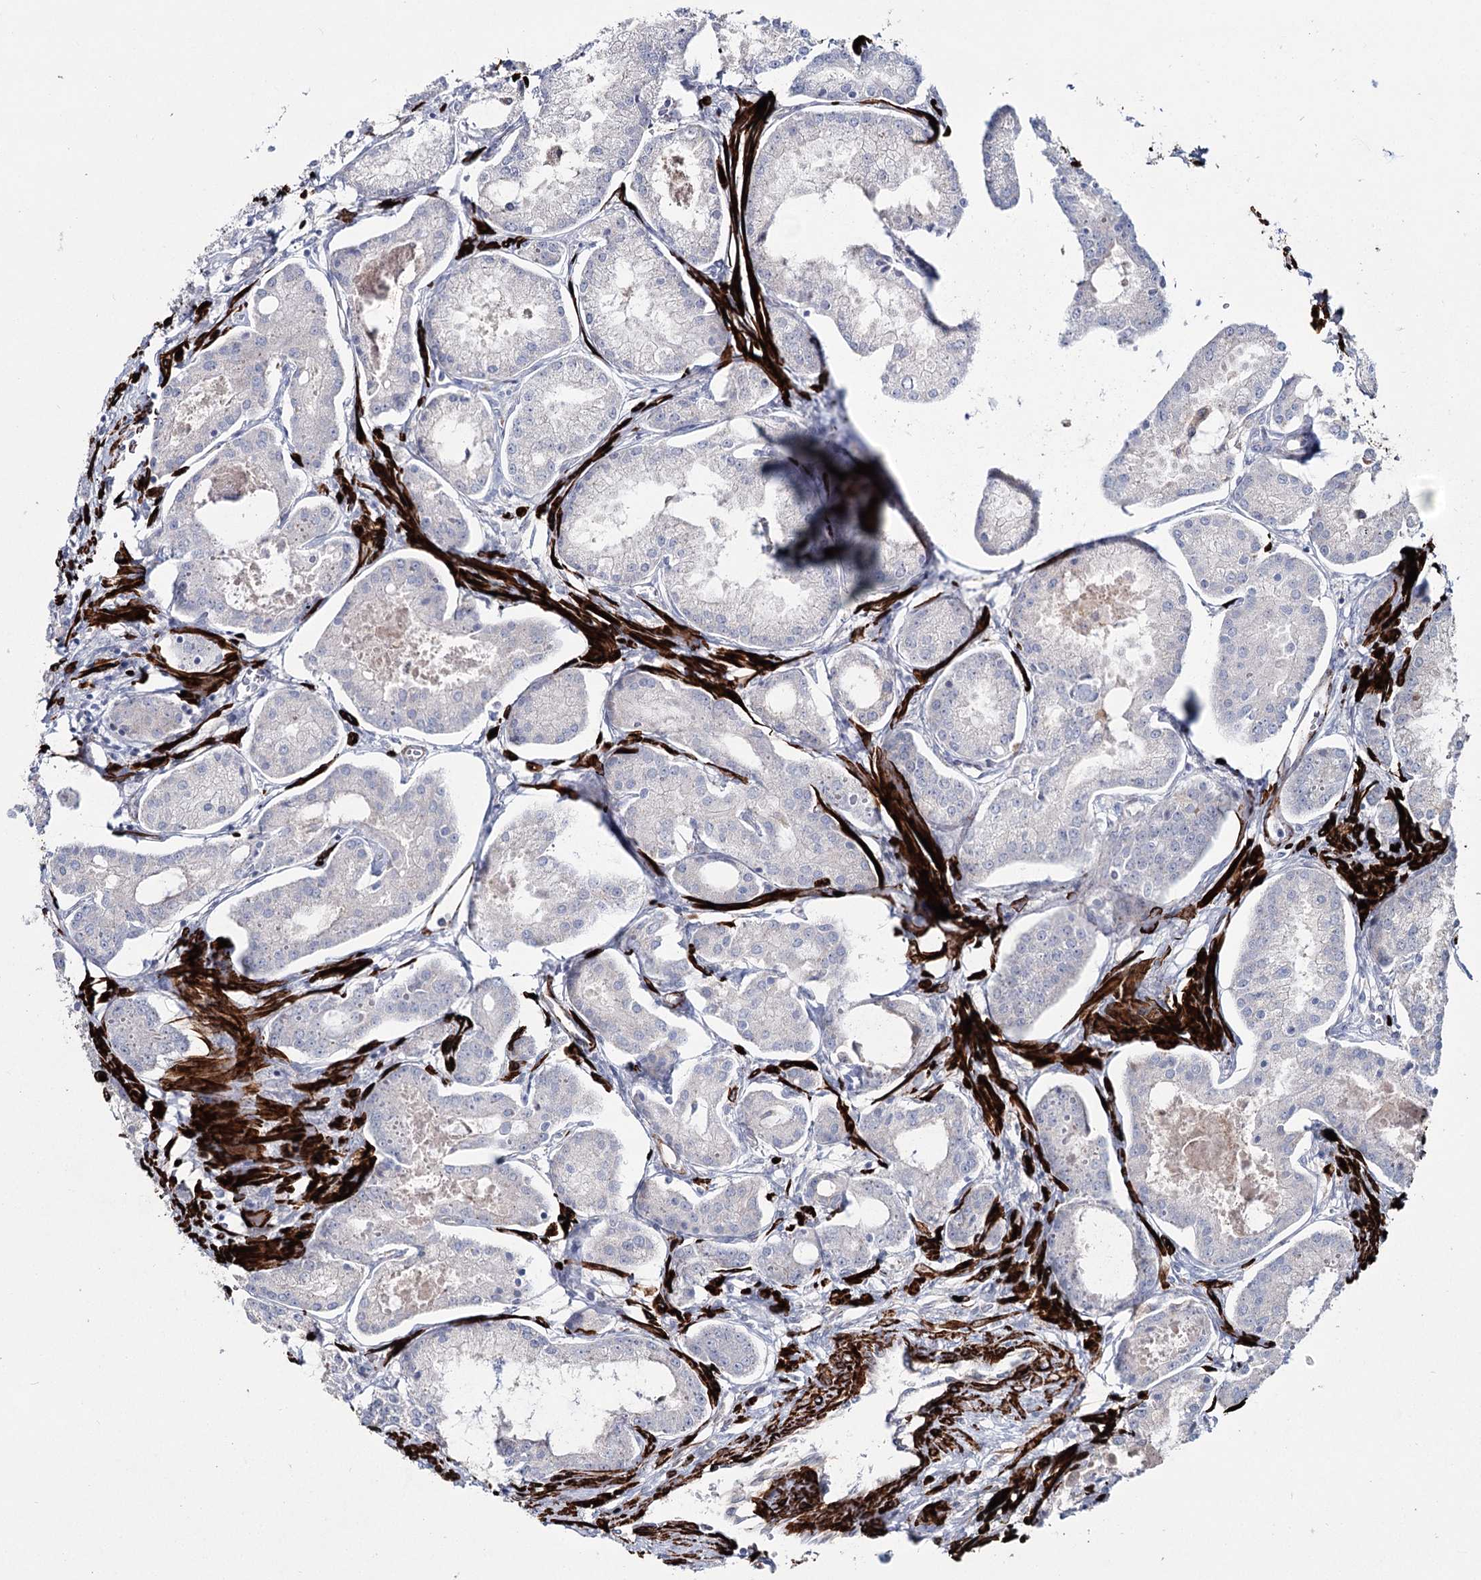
{"staining": {"intensity": "negative", "quantity": "none", "location": "none"}, "tissue": "prostate cancer", "cell_type": "Tumor cells", "image_type": "cancer", "snomed": [{"axis": "morphology", "description": "Adenocarcinoma, Low grade"}, {"axis": "topography", "description": "Prostate"}], "caption": "Protein analysis of prostate low-grade adenocarcinoma reveals no significant positivity in tumor cells.", "gene": "SUMF1", "patient": {"sex": "male", "age": 68}}